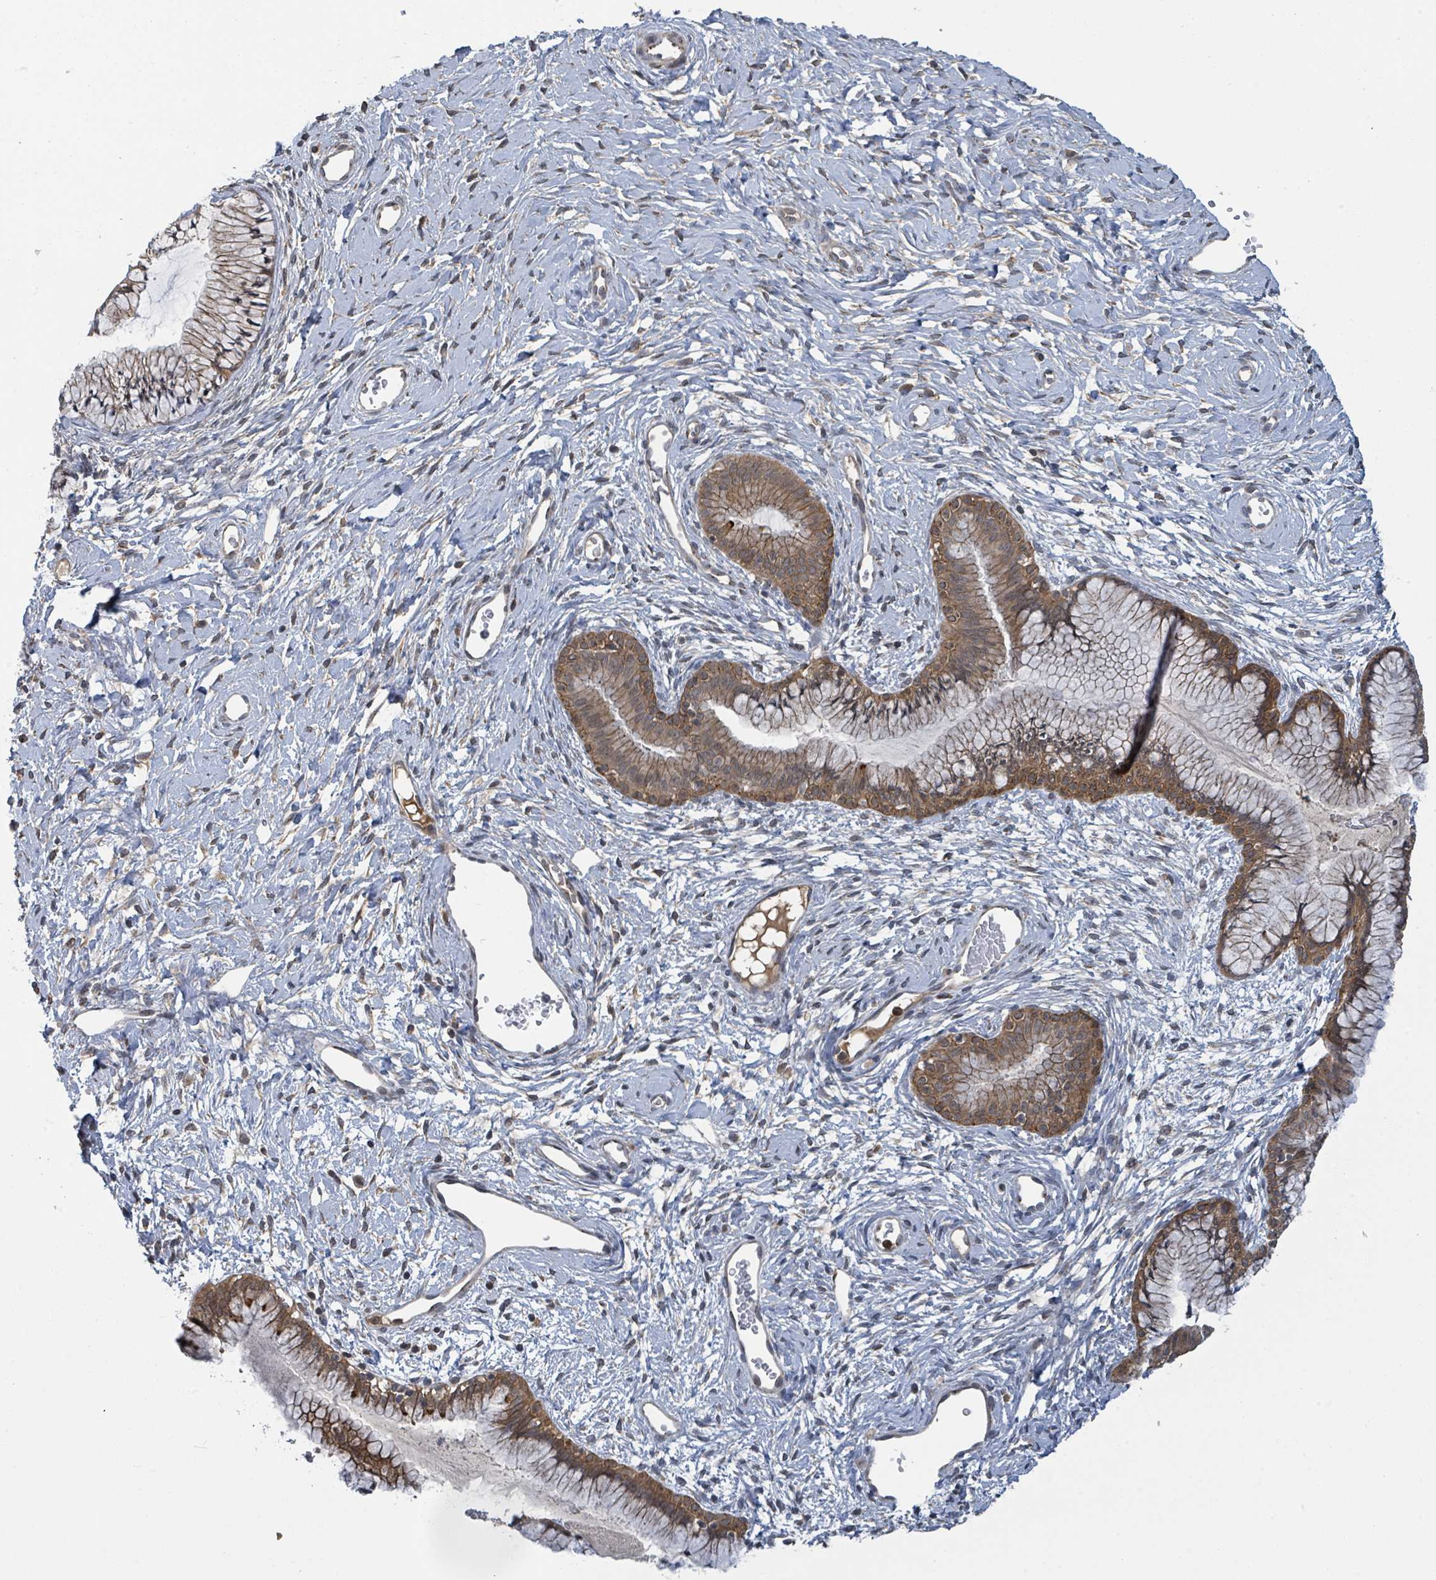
{"staining": {"intensity": "strong", "quantity": ">75%", "location": "cytoplasmic/membranous"}, "tissue": "cervix", "cell_type": "Glandular cells", "image_type": "normal", "snomed": [{"axis": "morphology", "description": "Normal tissue, NOS"}, {"axis": "topography", "description": "Cervix"}], "caption": "Human cervix stained with a brown dye displays strong cytoplasmic/membranous positive staining in approximately >75% of glandular cells.", "gene": "CCDC121", "patient": {"sex": "female", "age": 42}}